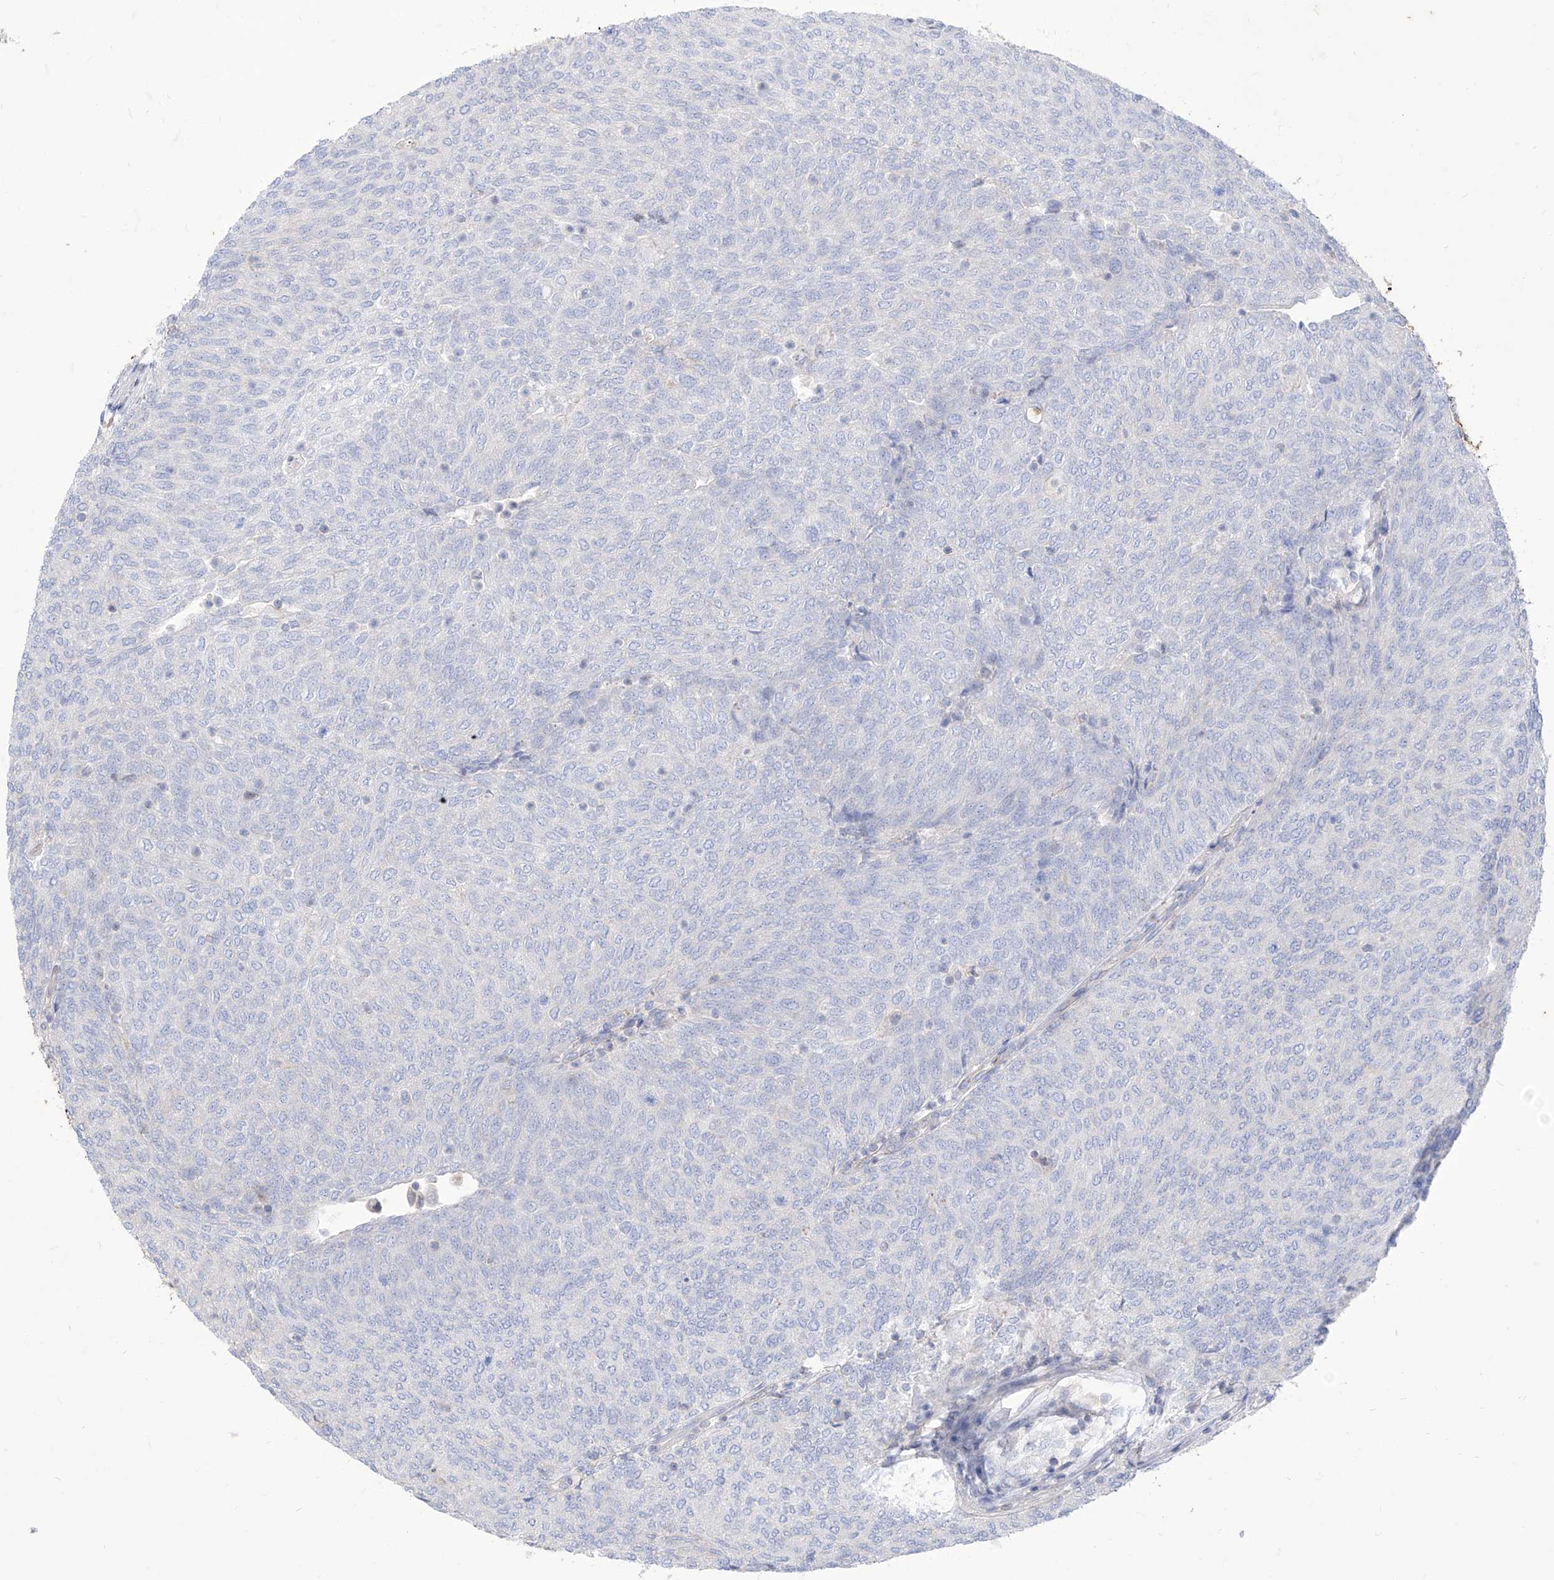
{"staining": {"intensity": "negative", "quantity": "none", "location": "none"}, "tissue": "urothelial cancer", "cell_type": "Tumor cells", "image_type": "cancer", "snomed": [{"axis": "morphology", "description": "Urothelial carcinoma, Low grade"}, {"axis": "topography", "description": "Urinary bladder"}], "caption": "Tumor cells show no significant expression in low-grade urothelial carcinoma. (DAB (3,3'-diaminobenzidine) immunohistochemistry visualized using brightfield microscopy, high magnification).", "gene": "C1orf74", "patient": {"sex": "female", "age": 79}}